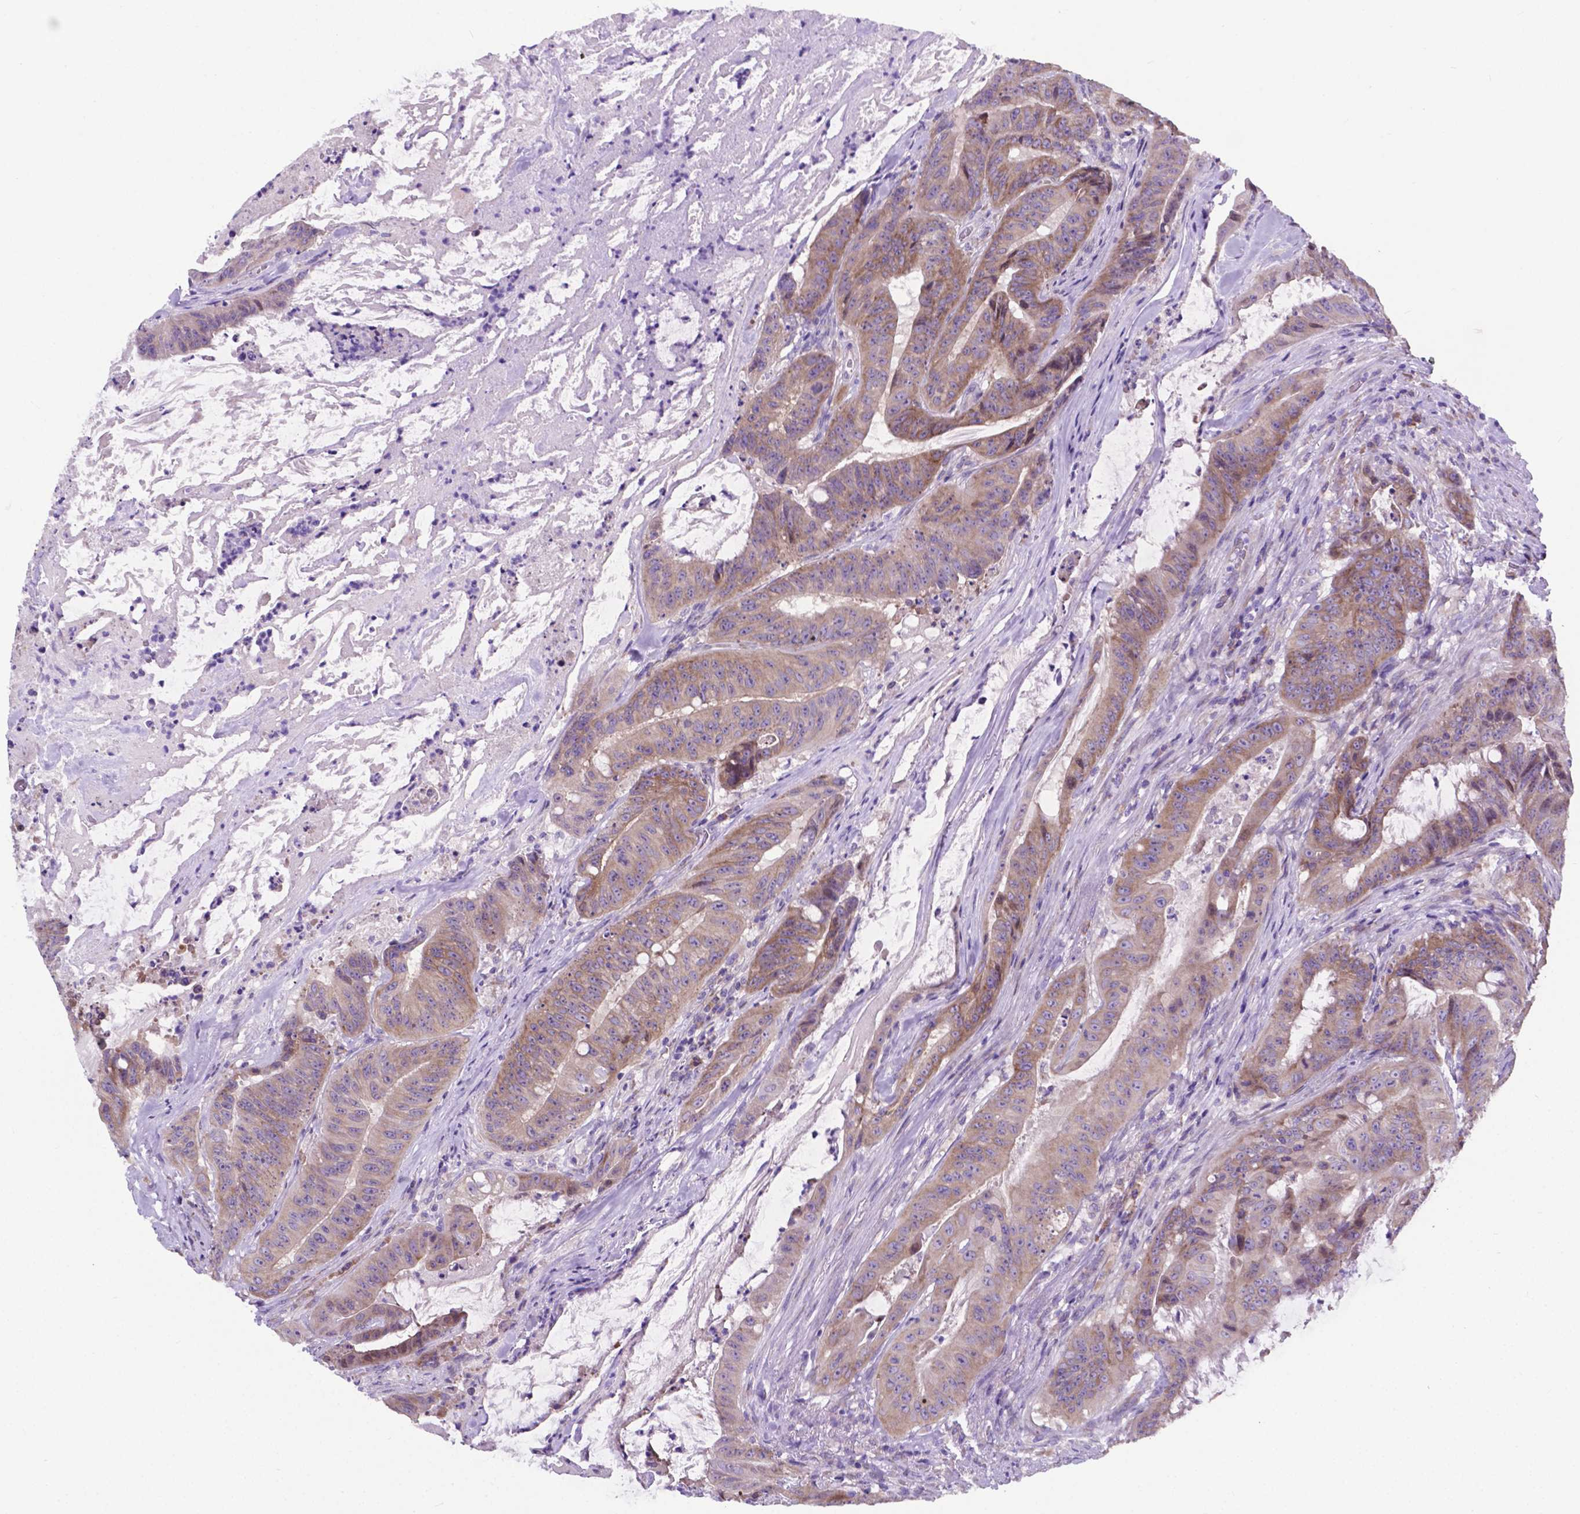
{"staining": {"intensity": "moderate", "quantity": ">75%", "location": "cytoplasmic/membranous"}, "tissue": "colorectal cancer", "cell_type": "Tumor cells", "image_type": "cancer", "snomed": [{"axis": "morphology", "description": "Adenocarcinoma, NOS"}, {"axis": "topography", "description": "Colon"}], "caption": "Immunohistochemical staining of colorectal adenocarcinoma exhibits medium levels of moderate cytoplasmic/membranous expression in approximately >75% of tumor cells.", "gene": "RPL6", "patient": {"sex": "male", "age": 33}}